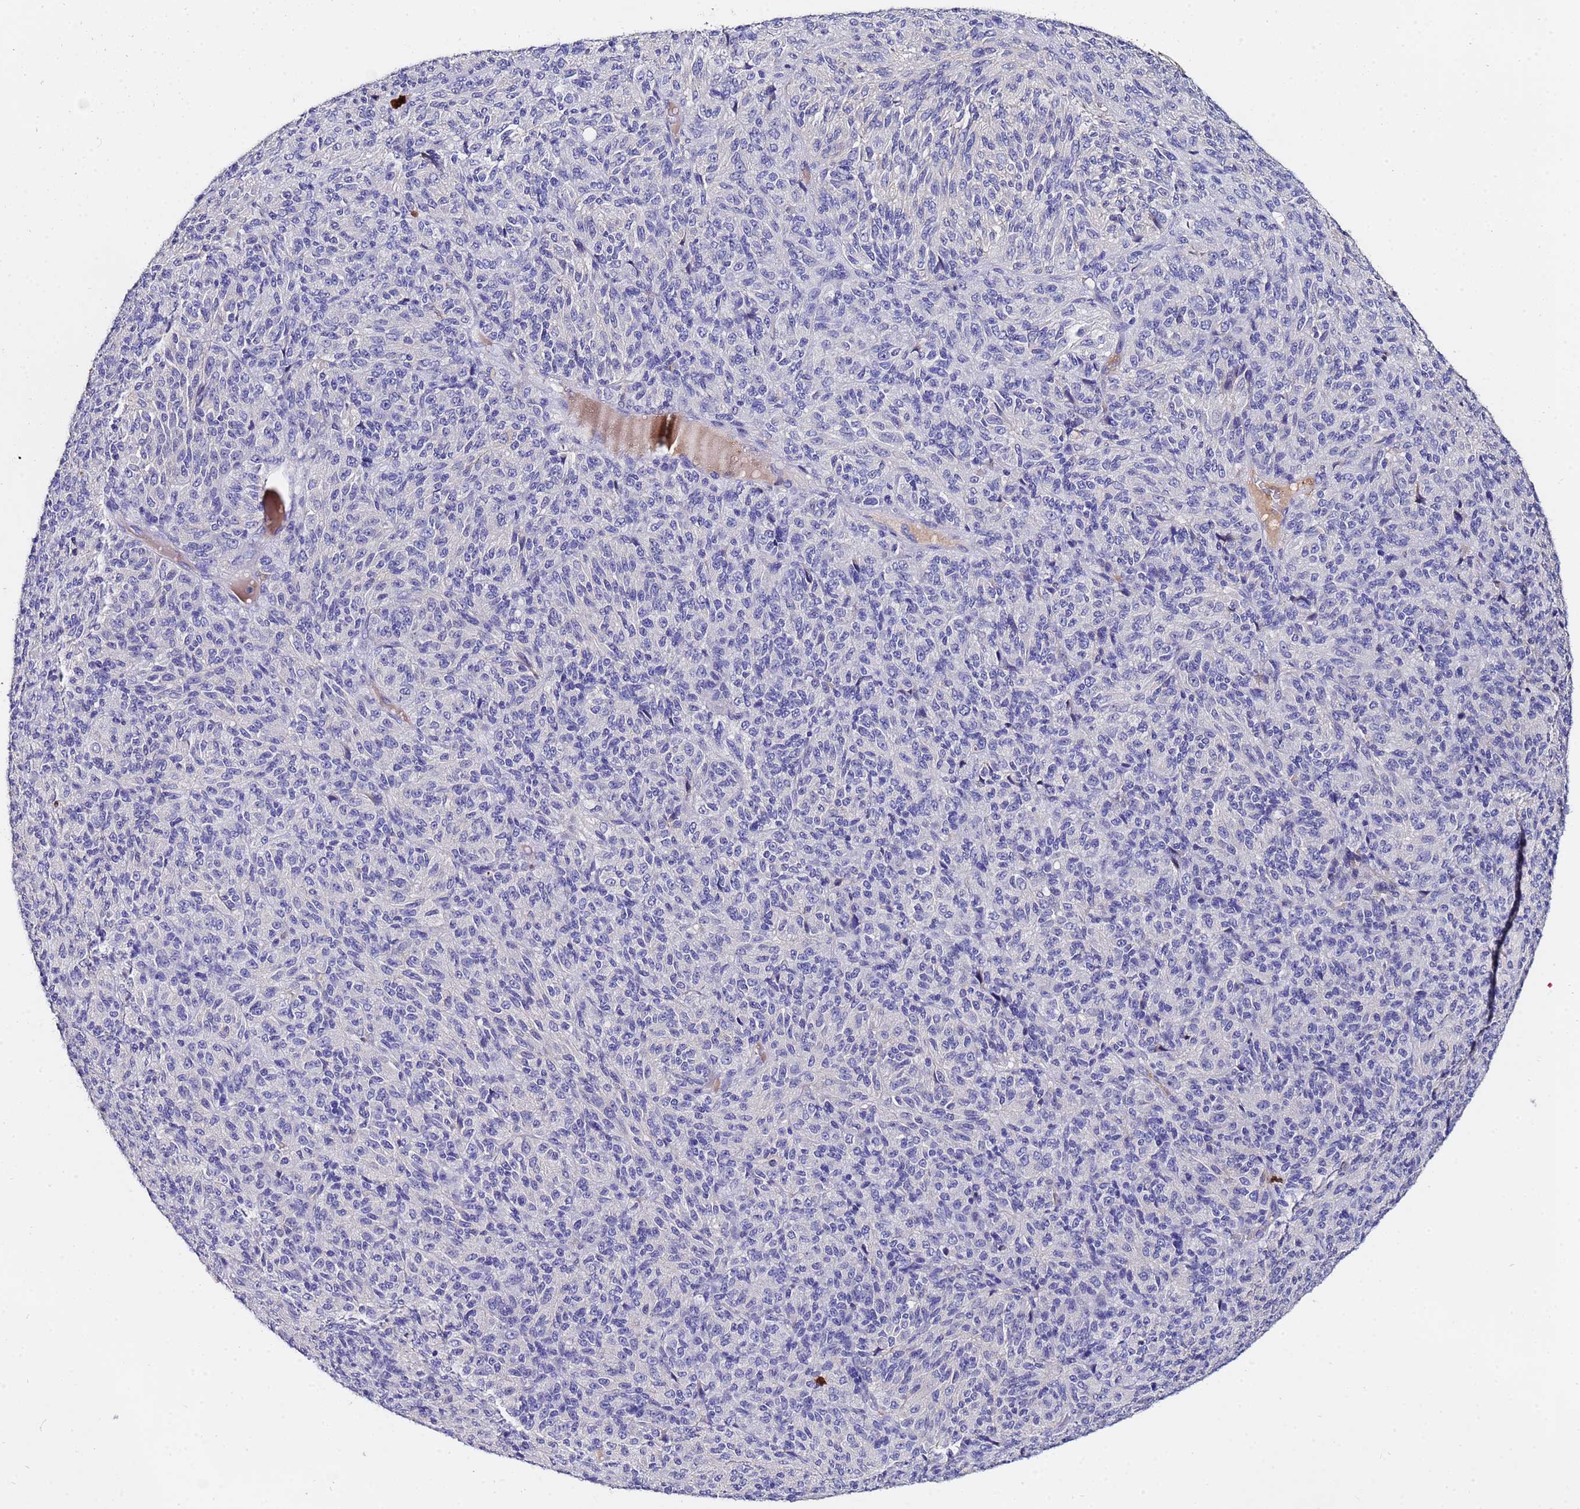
{"staining": {"intensity": "negative", "quantity": "none", "location": "none"}, "tissue": "melanoma", "cell_type": "Tumor cells", "image_type": "cancer", "snomed": [{"axis": "morphology", "description": "Malignant melanoma, Metastatic site"}, {"axis": "topography", "description": "Brain"}], "caption": "Protein analysis of melanoma shows no significant staining in tumor cells.", "gene": "TUBAL3", "patient": {"sex": "female", "age": 56}}